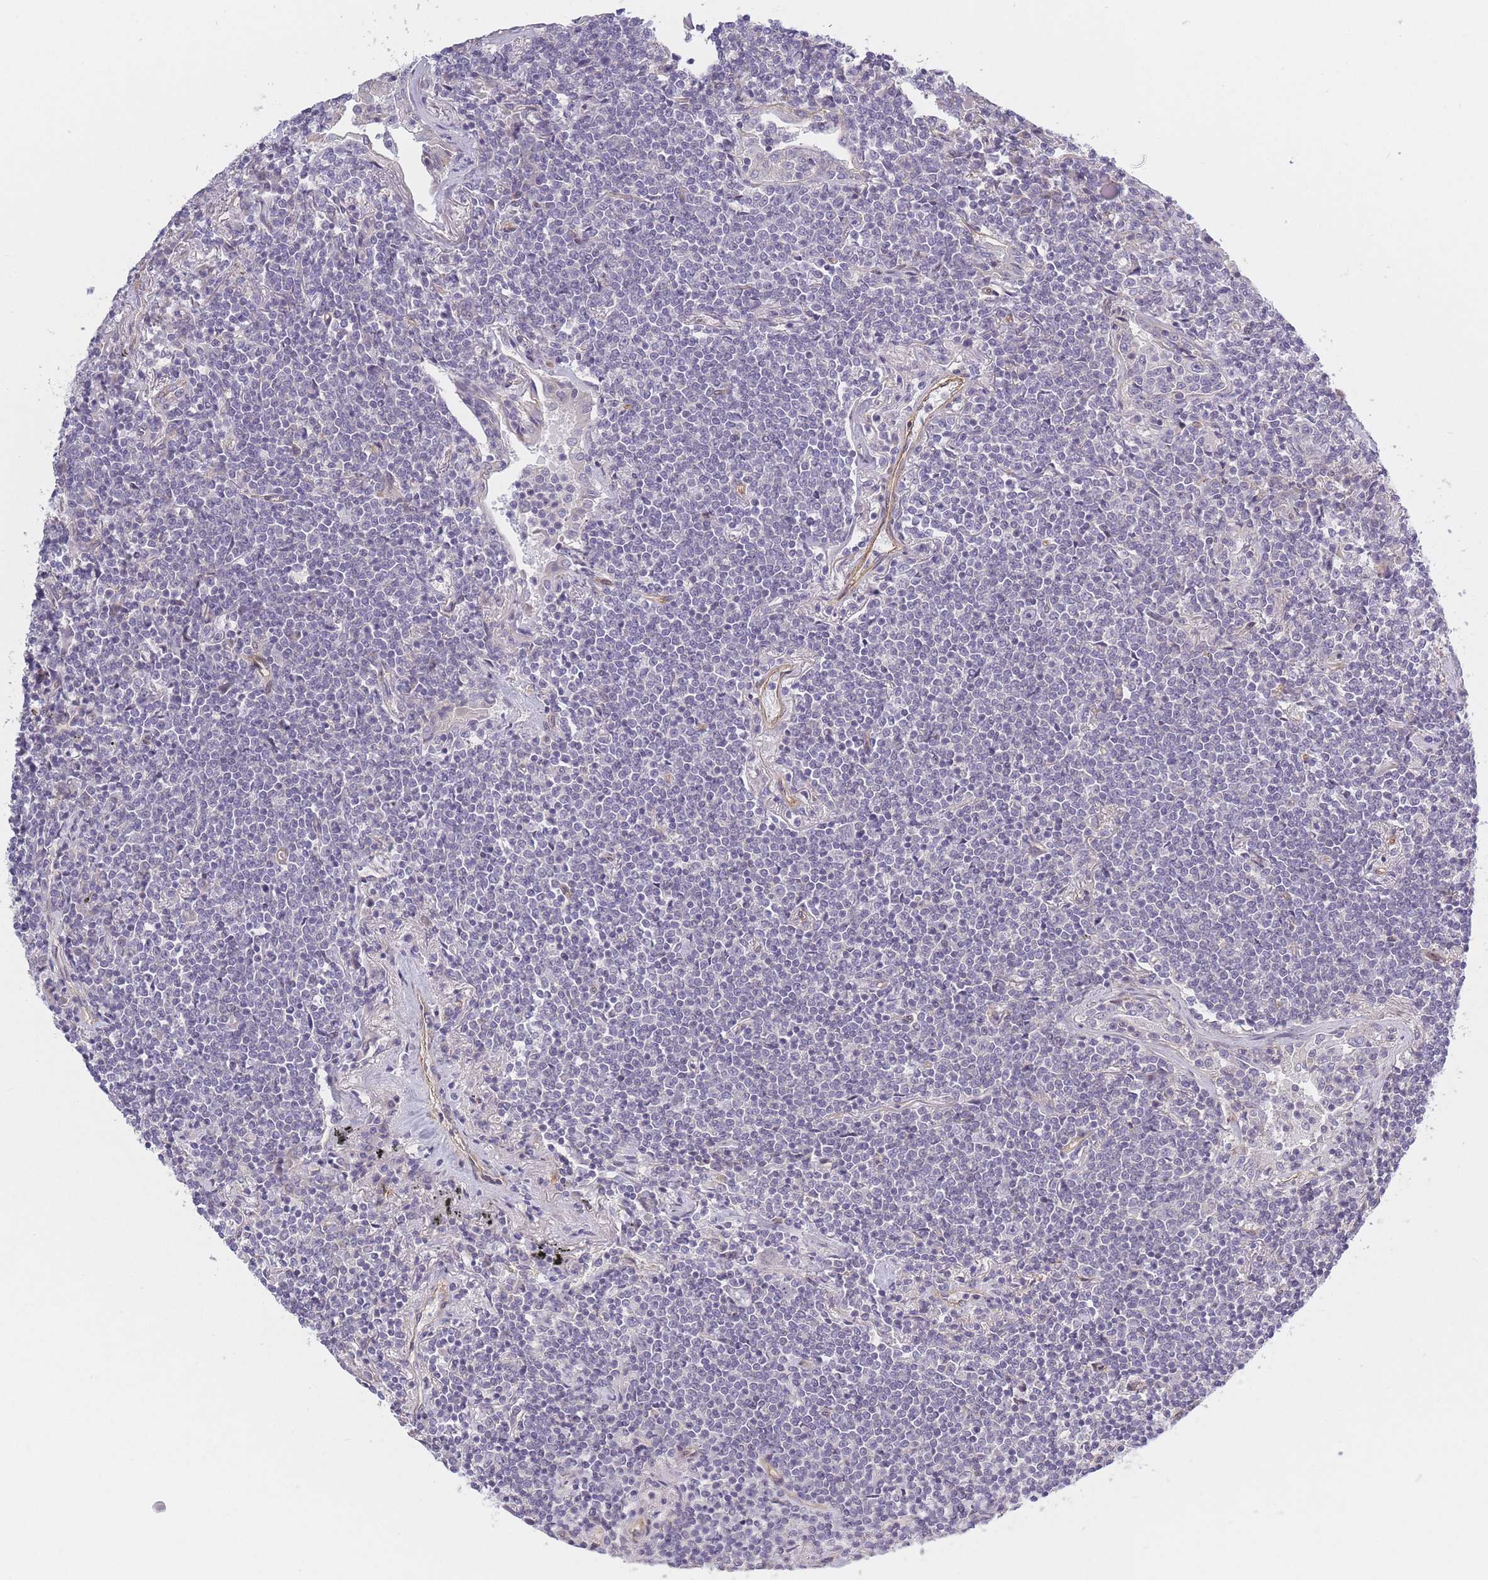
{"staining": {"intensity": "negative", "quantity": "none", "location": "none"}, "tissue": "lymphoma", "cell_type": "Tumor cells", "image_type": "cancer", "snomed": [{"axis": "morphology", "description": "Malignant lymphoma, non-Hodgkin's type, Low grade"}, {"axis": "topography", "description": "Lung"}], "caption": "There is no significant expression in tumor cells of lymphoma.", "gene": "SLC7A6", "patient": {"sex": "female", "age": 71}}